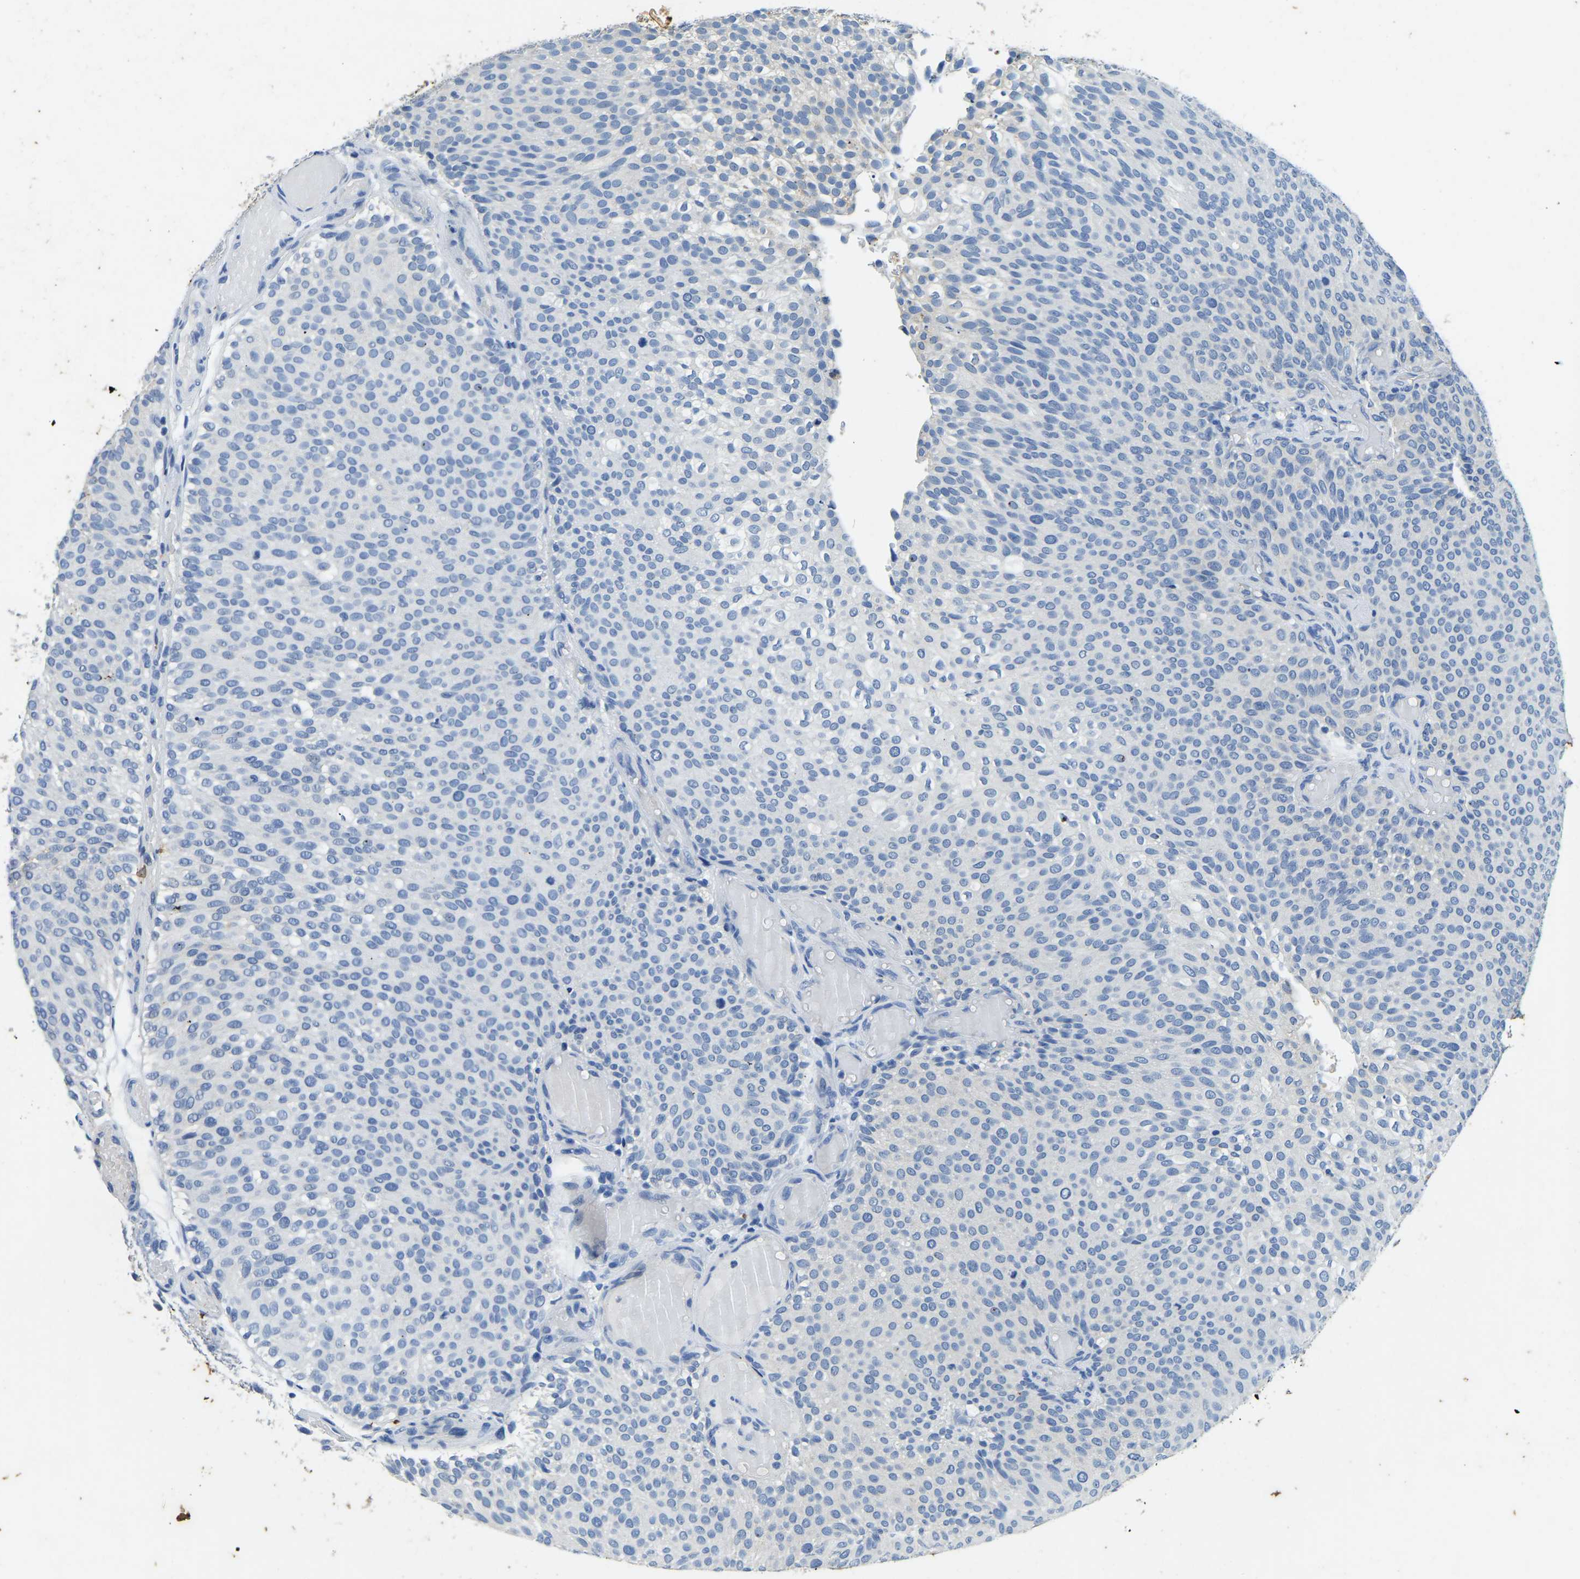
{"staining": {"intensity": "negative", "quantity": "none", "location": "none"}, "tissue": "urothelial cancer", "cell_type": "Tumor cells", "image_type": "cancer", "snomed": [{"axis": "morphology", "description": "Urothelial carcinoma, Low grade"}, {"axis": "topography", "description": "Urinary bladder"}], "caption": "Immunohistochemical staining of urothelial cancer demonstrates no significant staining in tumor cells.", "gene": "UBN2", "patient": {"sex": "male", "age": 78}}